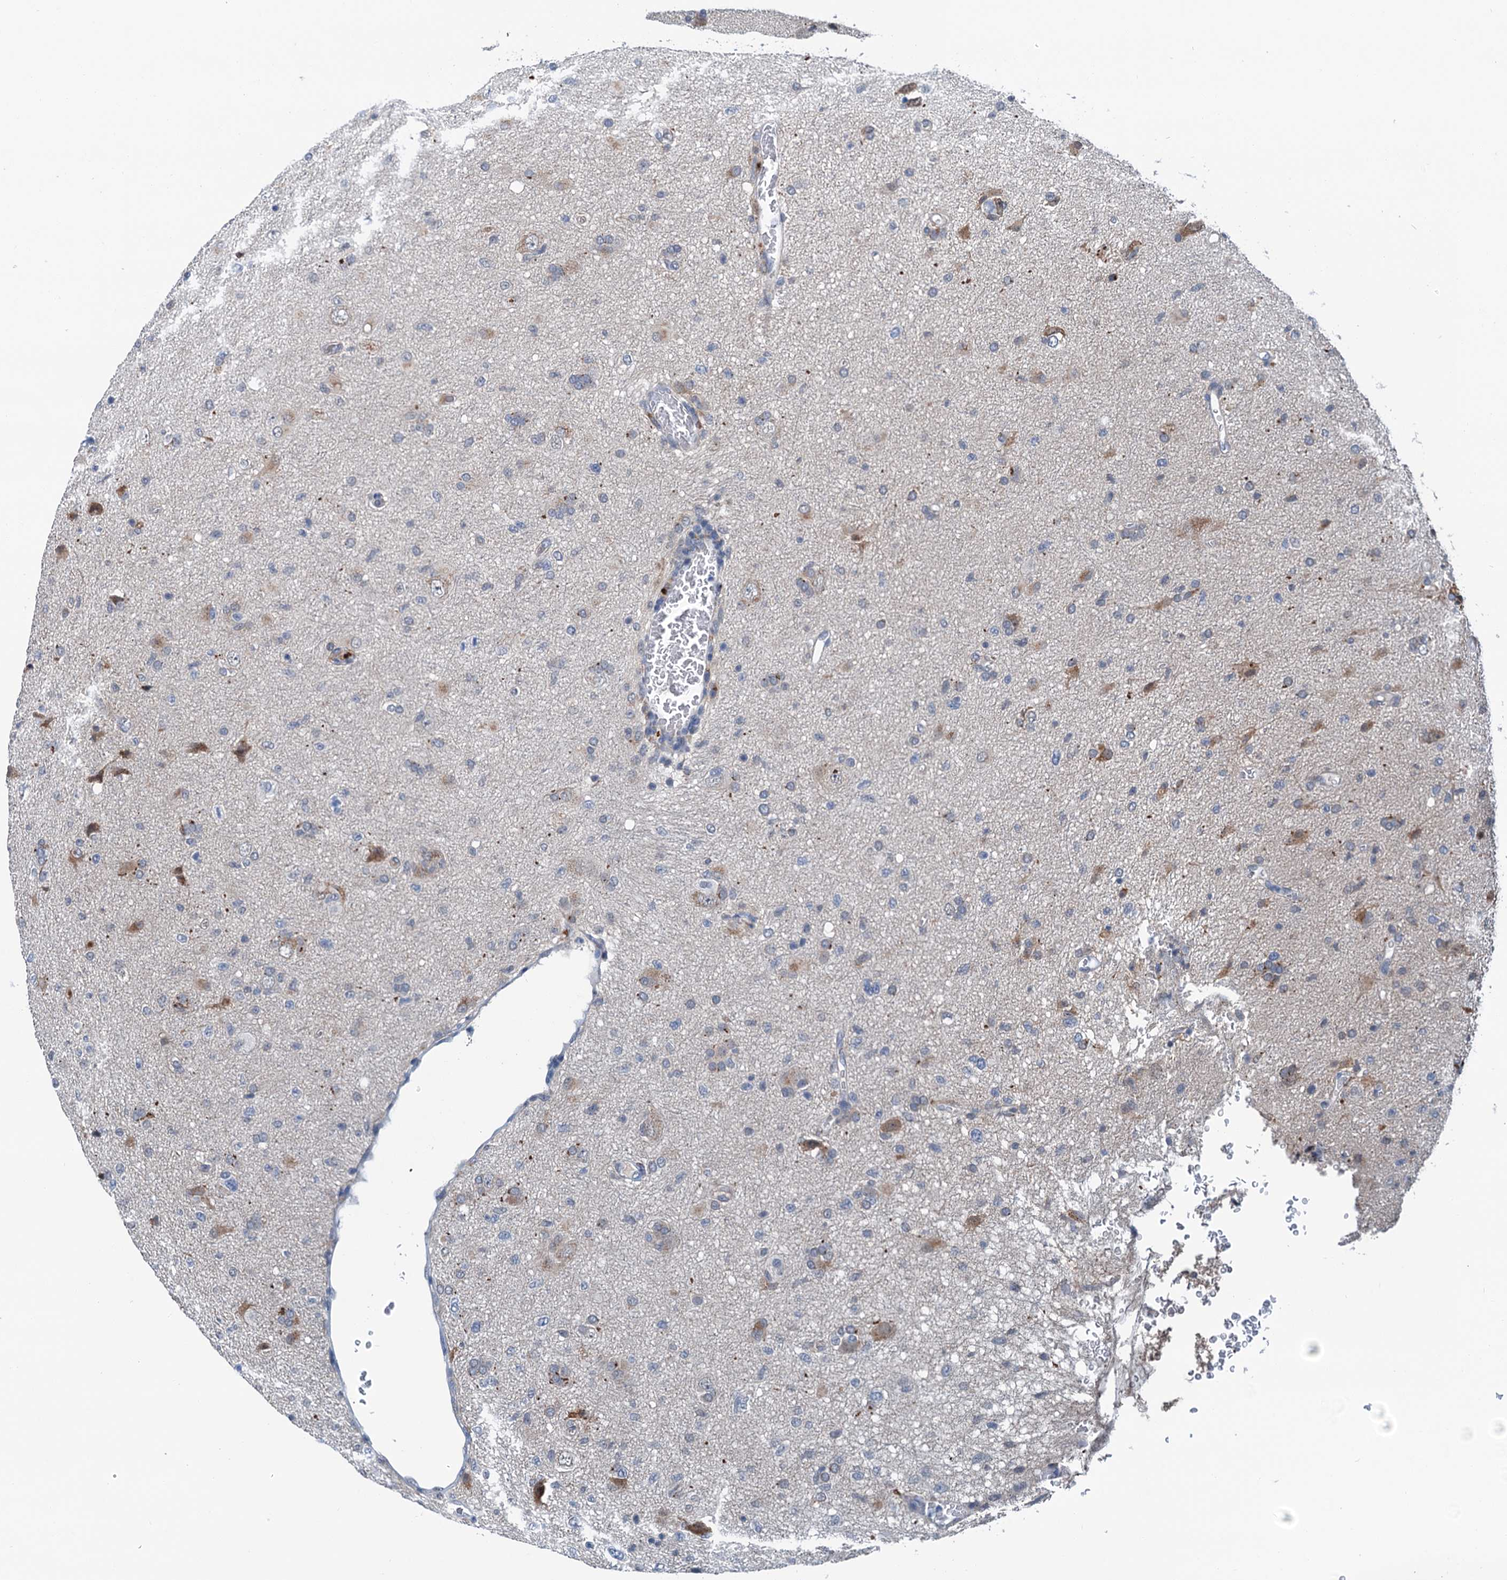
{"staining": {"intensity": "moderate", "quantity": "<25%", "location": "cytoplasmic/membranous"}, "tissue": "glioma", "cell_type": "Tumor cells", "image_type": "cancer", "snomed": [{"axis": "morphology", "description": "Glioma, malignant, High grade"}, {"axis": "topography", "description": "Brain"}], "caption": "Immunohistochemical staining of glioma reveals low levels of moderate cytoplasmic/membranous protein positivity in approximately <25% of tumor cells.", "gene": "SHLD1", "patient": {"sex": "female", "age": 57}}